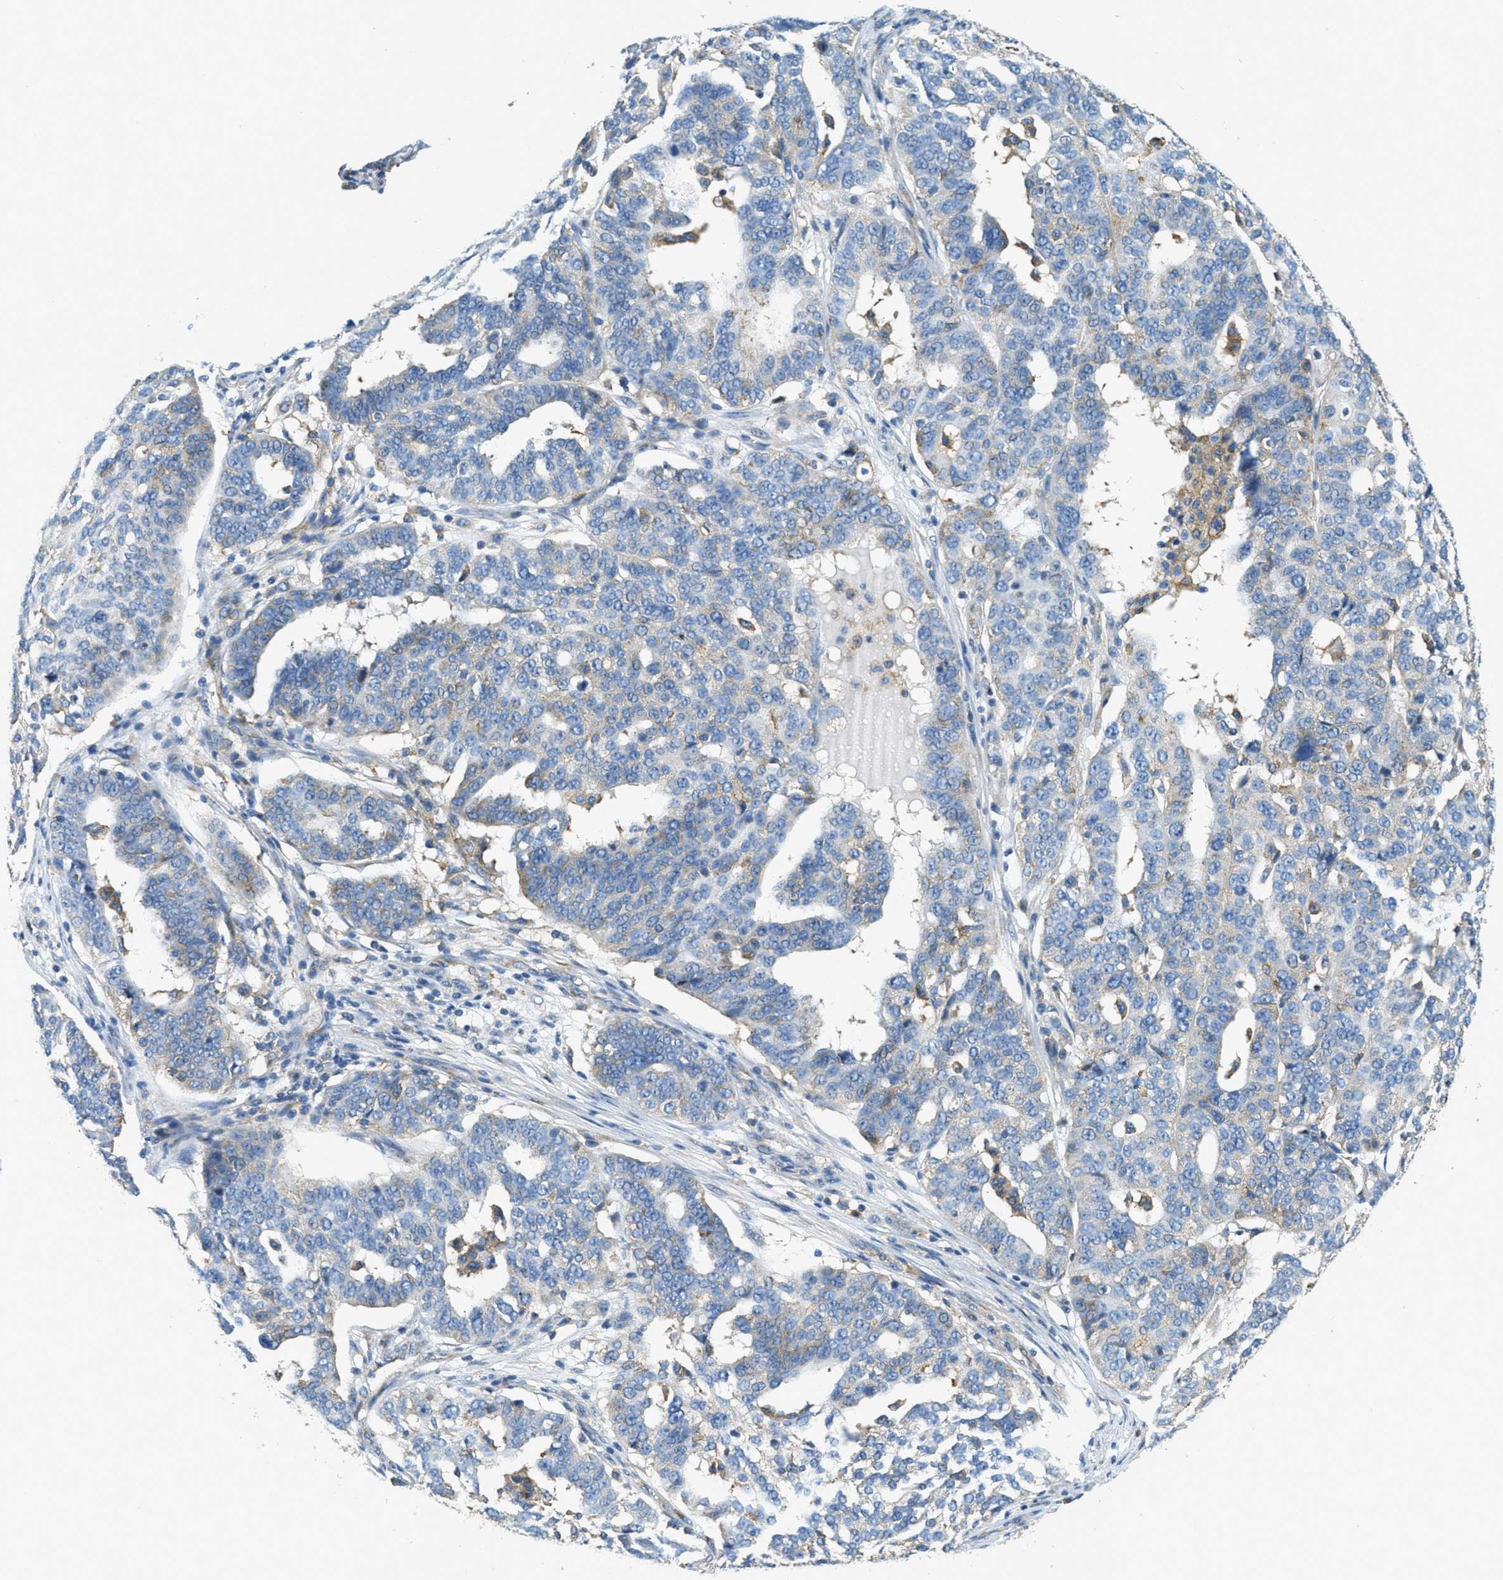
{"staining": {"intensity": "weak", "quantity": "<25%", "location": "cytoplasmic/membranous"}, "tissue": "ovarian cancer", "cell_type": "Tumor cells", "image_type": "cancer", "snomed": [{"axis": "morphology", "description": "Cystadenocarcinoma, serous, NOS"}, {"axis": "topography", "description": "Ovary"}], "caption": "Ovarian serous cystadenocarcinoma stained for a protein using immunohistochemistry reveals no positivity tumor cells.", "gene": "AP2B1", "patient": {"sex": "female", "age": 59}}